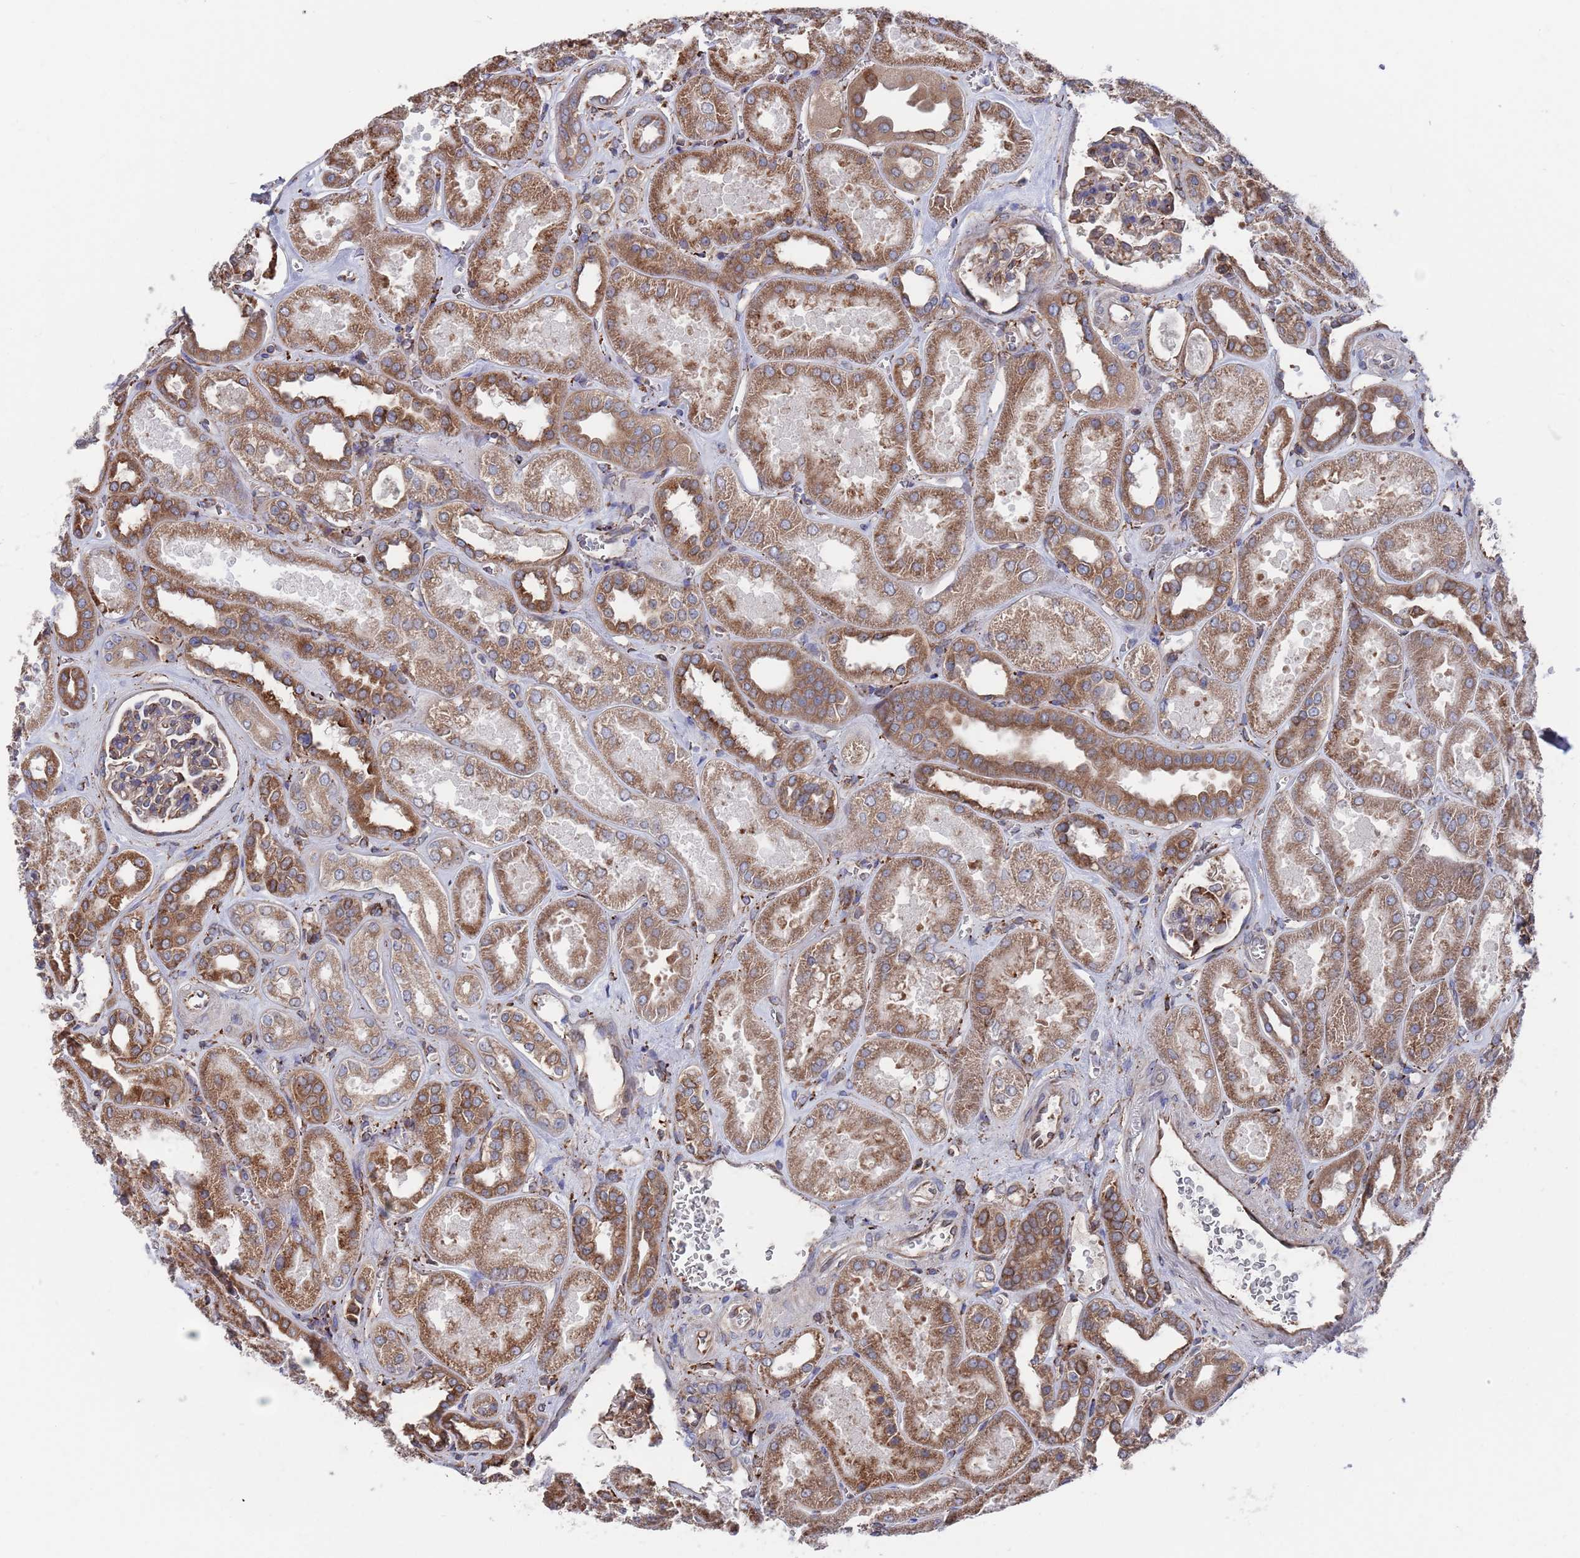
{"staining": {"intensity": "moderate", "quantity": "25%-75%", "location": "cytoplasmic/membranous"}, "tissue": "kidney", "cell_type": "Cells in glomeruli", "image_type": "normal", "snomed": [{"axis": "morphology", "description": "Normal tissue, NOS"}, {"axis": "morphology", "description": "Adenocarcinoma, NOS"}, {"axis": "topography", "description": "Kidney"}], "caption": "High-power microscopy captured an immunohistochemistry micrograph of unremarkable kidney, revealing moderate cytoplasmic/membranous positivity in approximately 25%-75% of cells in glomeruli.", "gene": "GID8", "patient": {"sex": "female", "age": 68}}